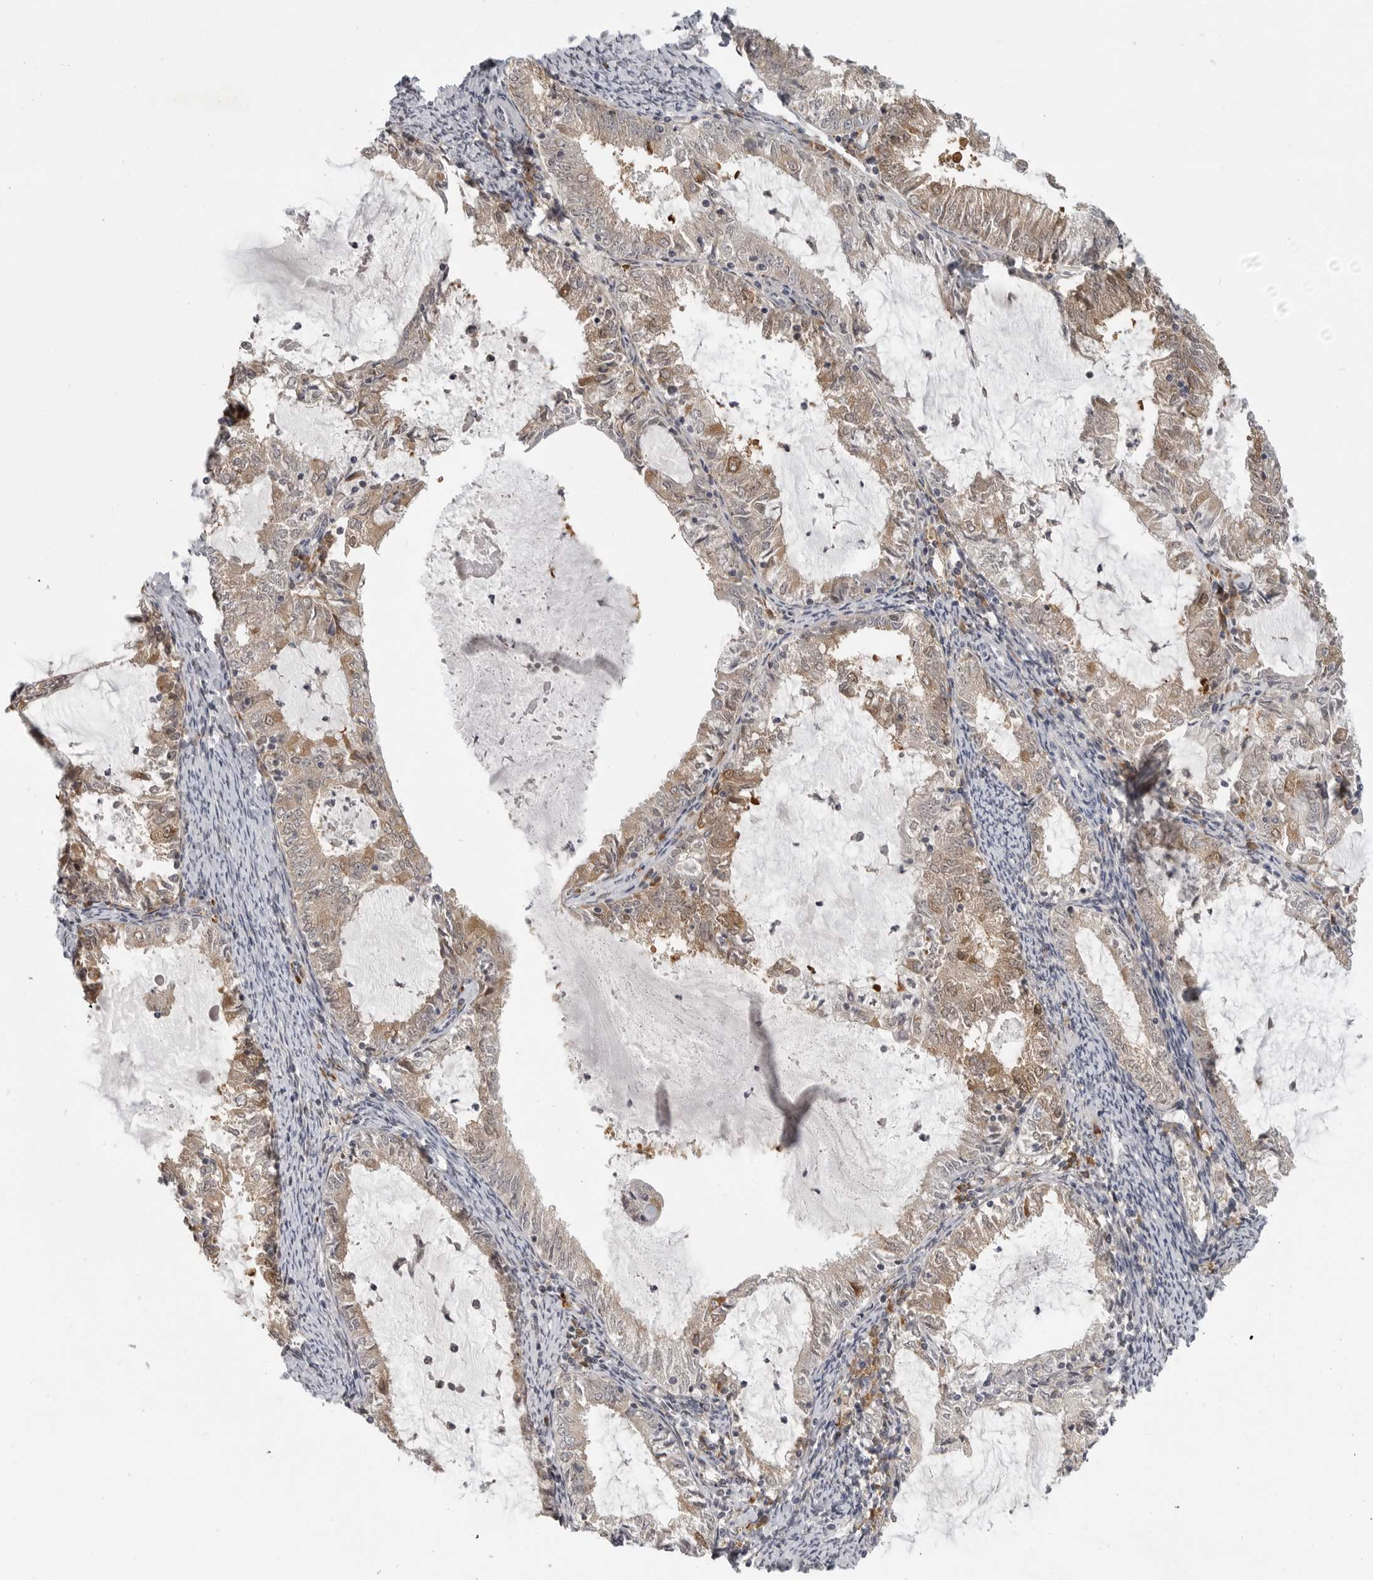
{"staining": {"intensity": "weak", "quantity": ">75%", "location": "cytoplasmic/membranous"}, "tissue": "endometrial cancer", "cell_type": "Tumor cells", "image_type": "cancer", "snomed": [{"axis": "morphology", "description": "Adenocarcinoma, NOS"}, {"axis": "topography", "description": "Endometrium"}], "caption": "This micrograph demonstrates immunohistochemistry (IHC) staining of endometrial cancer, with low weak cytoplasmic/membranous positivity in about >75% of tumor cells.", "gene": "CEP295NL", "patient": {"sex": "female", "age": 57}}